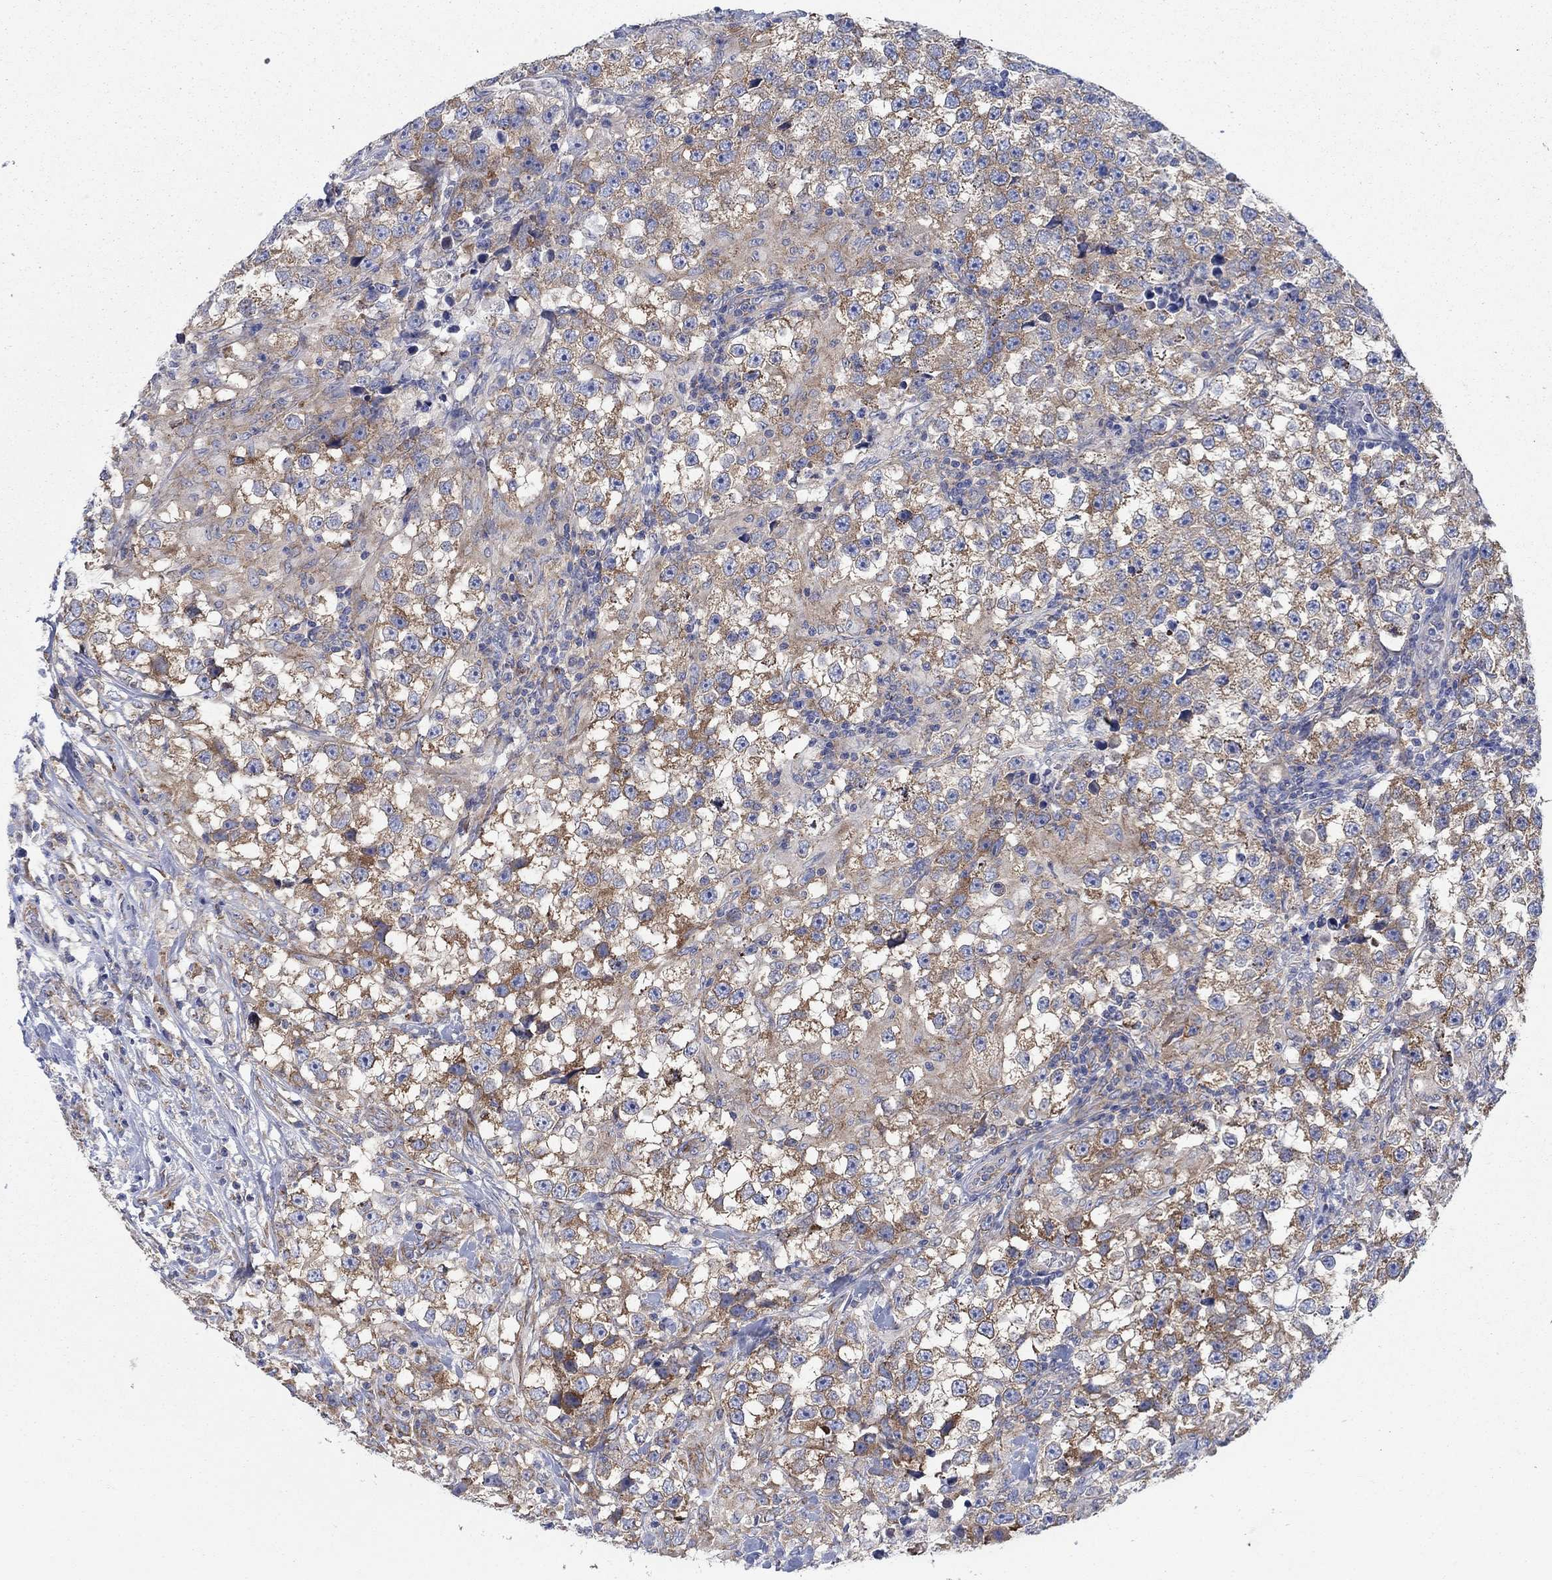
{"staining": {"intensity": "strong", "quantity": "25%-75%", "location": "cytoplasmic/membranous"}, "tissue": "testis cancer", "cell_type": "Tumor cells", "image_type": "cancer", "snomed": [{"axis": "morphology", "description": "Seminoma, NOS"}, {"axis": "topography", "description": "Testis"}], "caption": "A photomicrograph showing strong cytoplasmic/membranous staining in approximately 25%-75% of tumor cells in seminoma (testis), as visualized by brown immunohistochemical staining.", "gene": "TMEM59", "patient": {"sex": "male", "age": 46}}